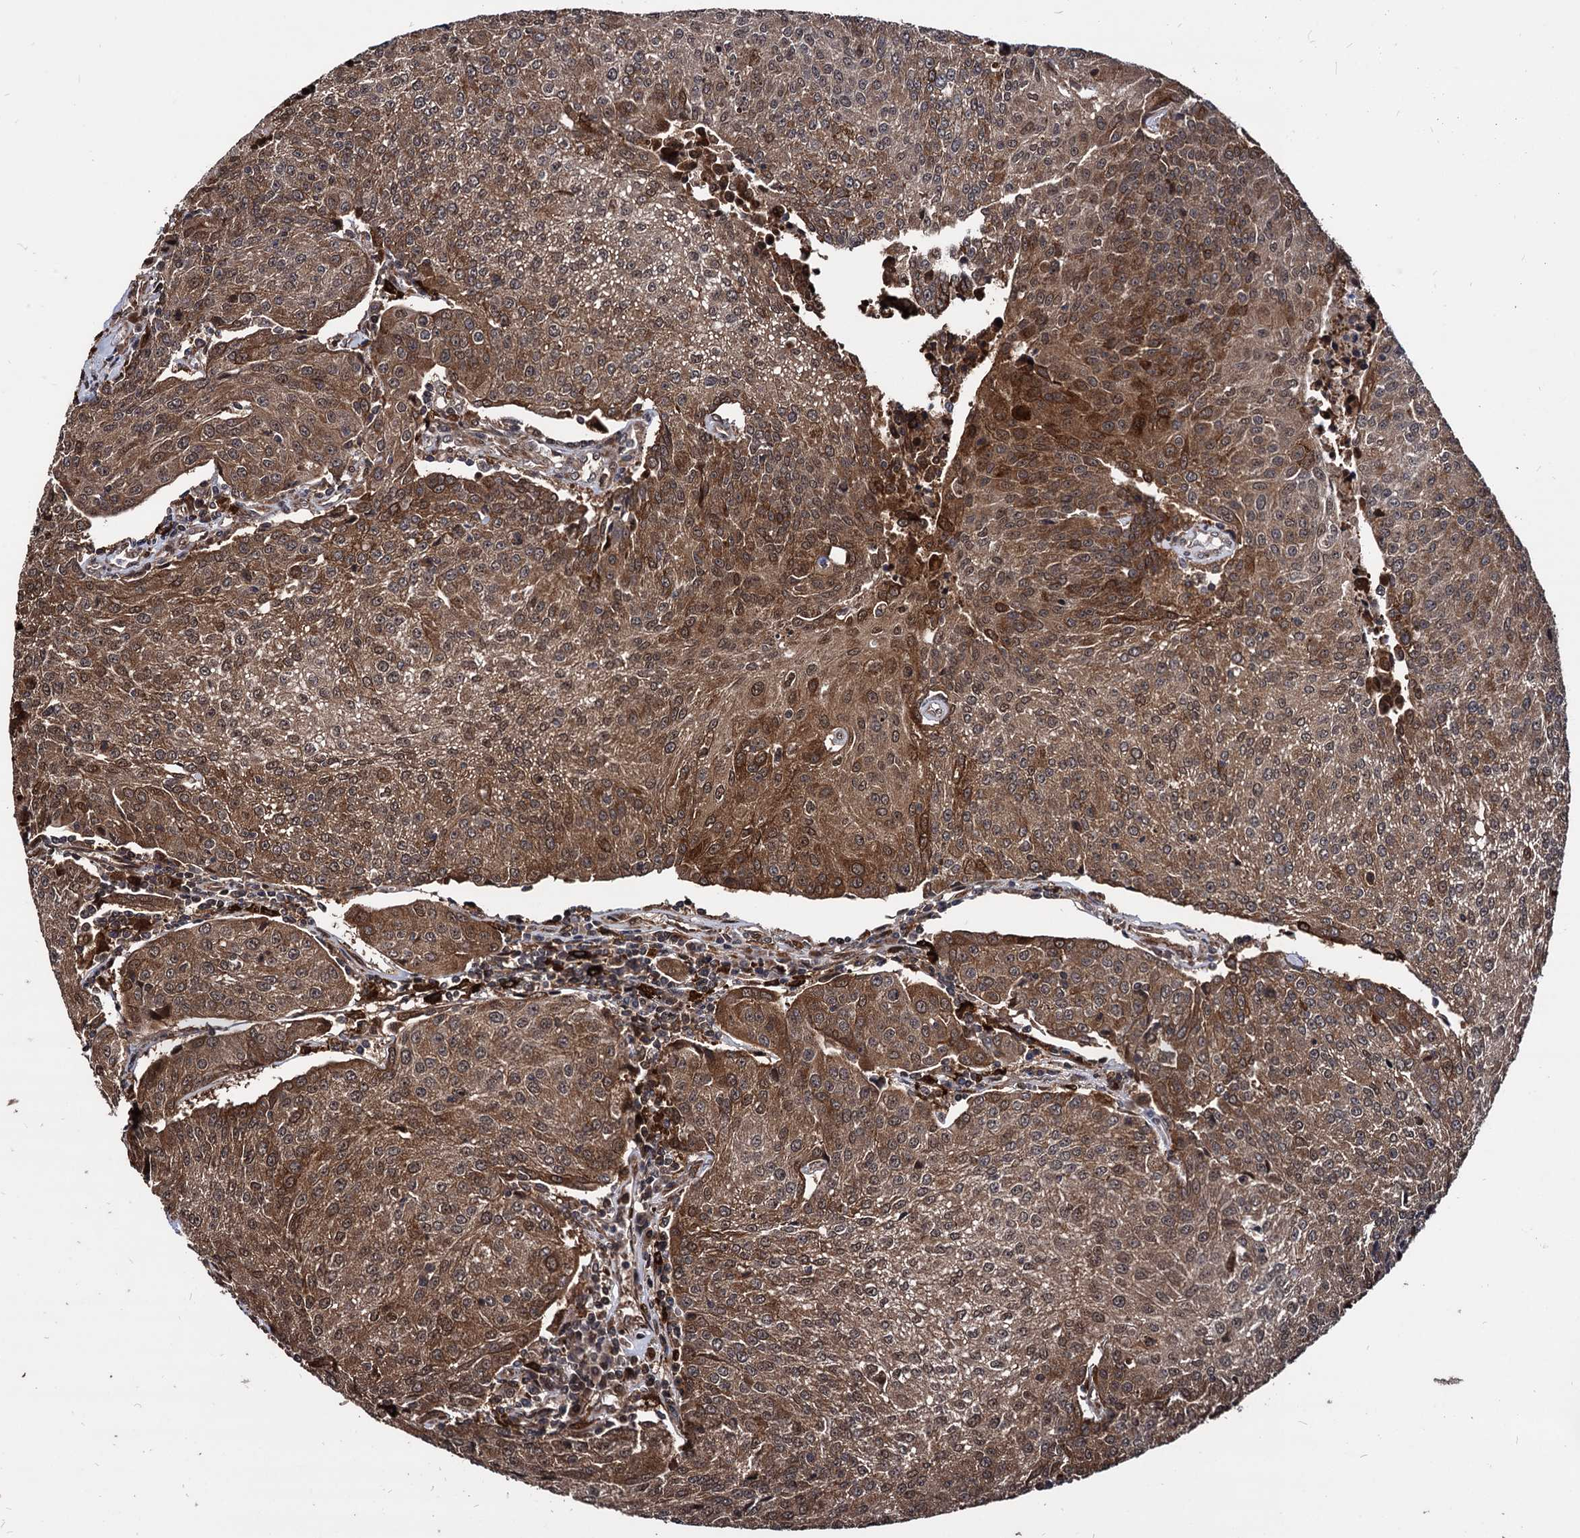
{"staining": {"intensity": "moderate", "quantity": ">75%", "location": "cytoplasmic/membranous,nuclear"}, "tissue": "urothelial cancer", "cell_type": "Tumor cells", "image_type": "cancer", "snomed": [{"axis": "morphology", "description": "Urothelial carcinoma, High grade"}, {"axis": "topography", "description": "Urinary bladder"}], "caption": "IHC (DAB) staining of urothelial cancer reveals moderate cytoplasmic/membranous and nuclear protein expression in about >75% of tumor cells. The protein is stained brown, and the nuclei are stained in blue (DAB IHC with brightfield microscopy, high magnification).", "gene": "ANKRD12", "patient": {"sex": "female", "age": 85}}